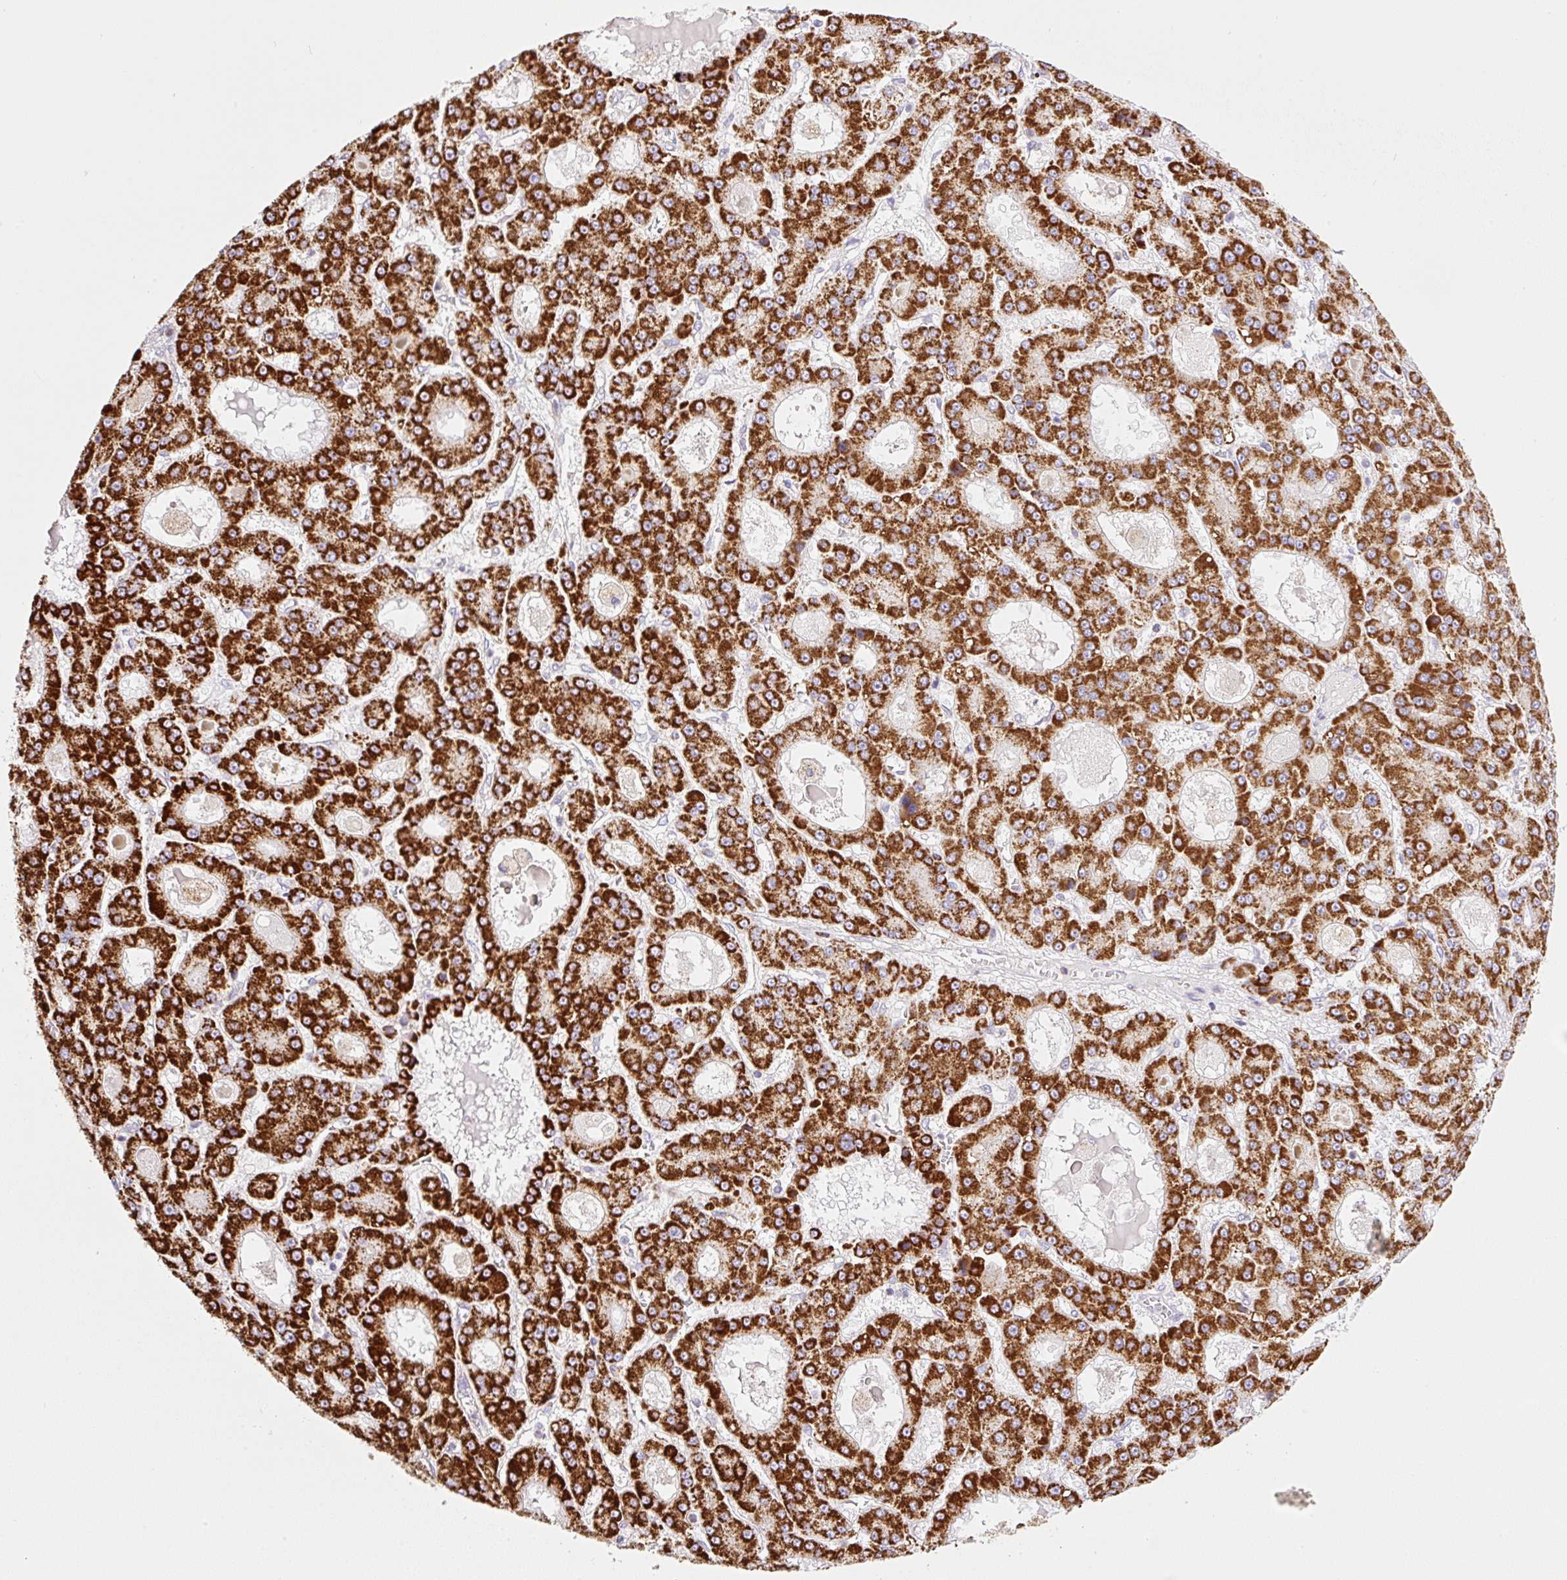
{"staining": {"intensity": "strong", "quantity": ">75%", "location": "cytoplasmic/membranous"}, "tissue": "liver cancer", "cell_type": "Tumor cells", "image_type": "cancer", "snomed": [{"axis": "morphology", "description": "Carcinoma, Hepatocellular, NOS"}, {"axis": "topography", "description": "Liver"}], "caption": "Immunohistochemistry image of neoplastic tissue: liver cancer (hepatocellular carcinoma) stained using immunohistochemistry reveals high levels of strong protein expression localized specifically in the cytoplasmic/membranous of tumor cells, appearing as a cytoplasmic/membranous brown color.", "gene": "NF1", "patient": {"sex": "male", "age": 70}}